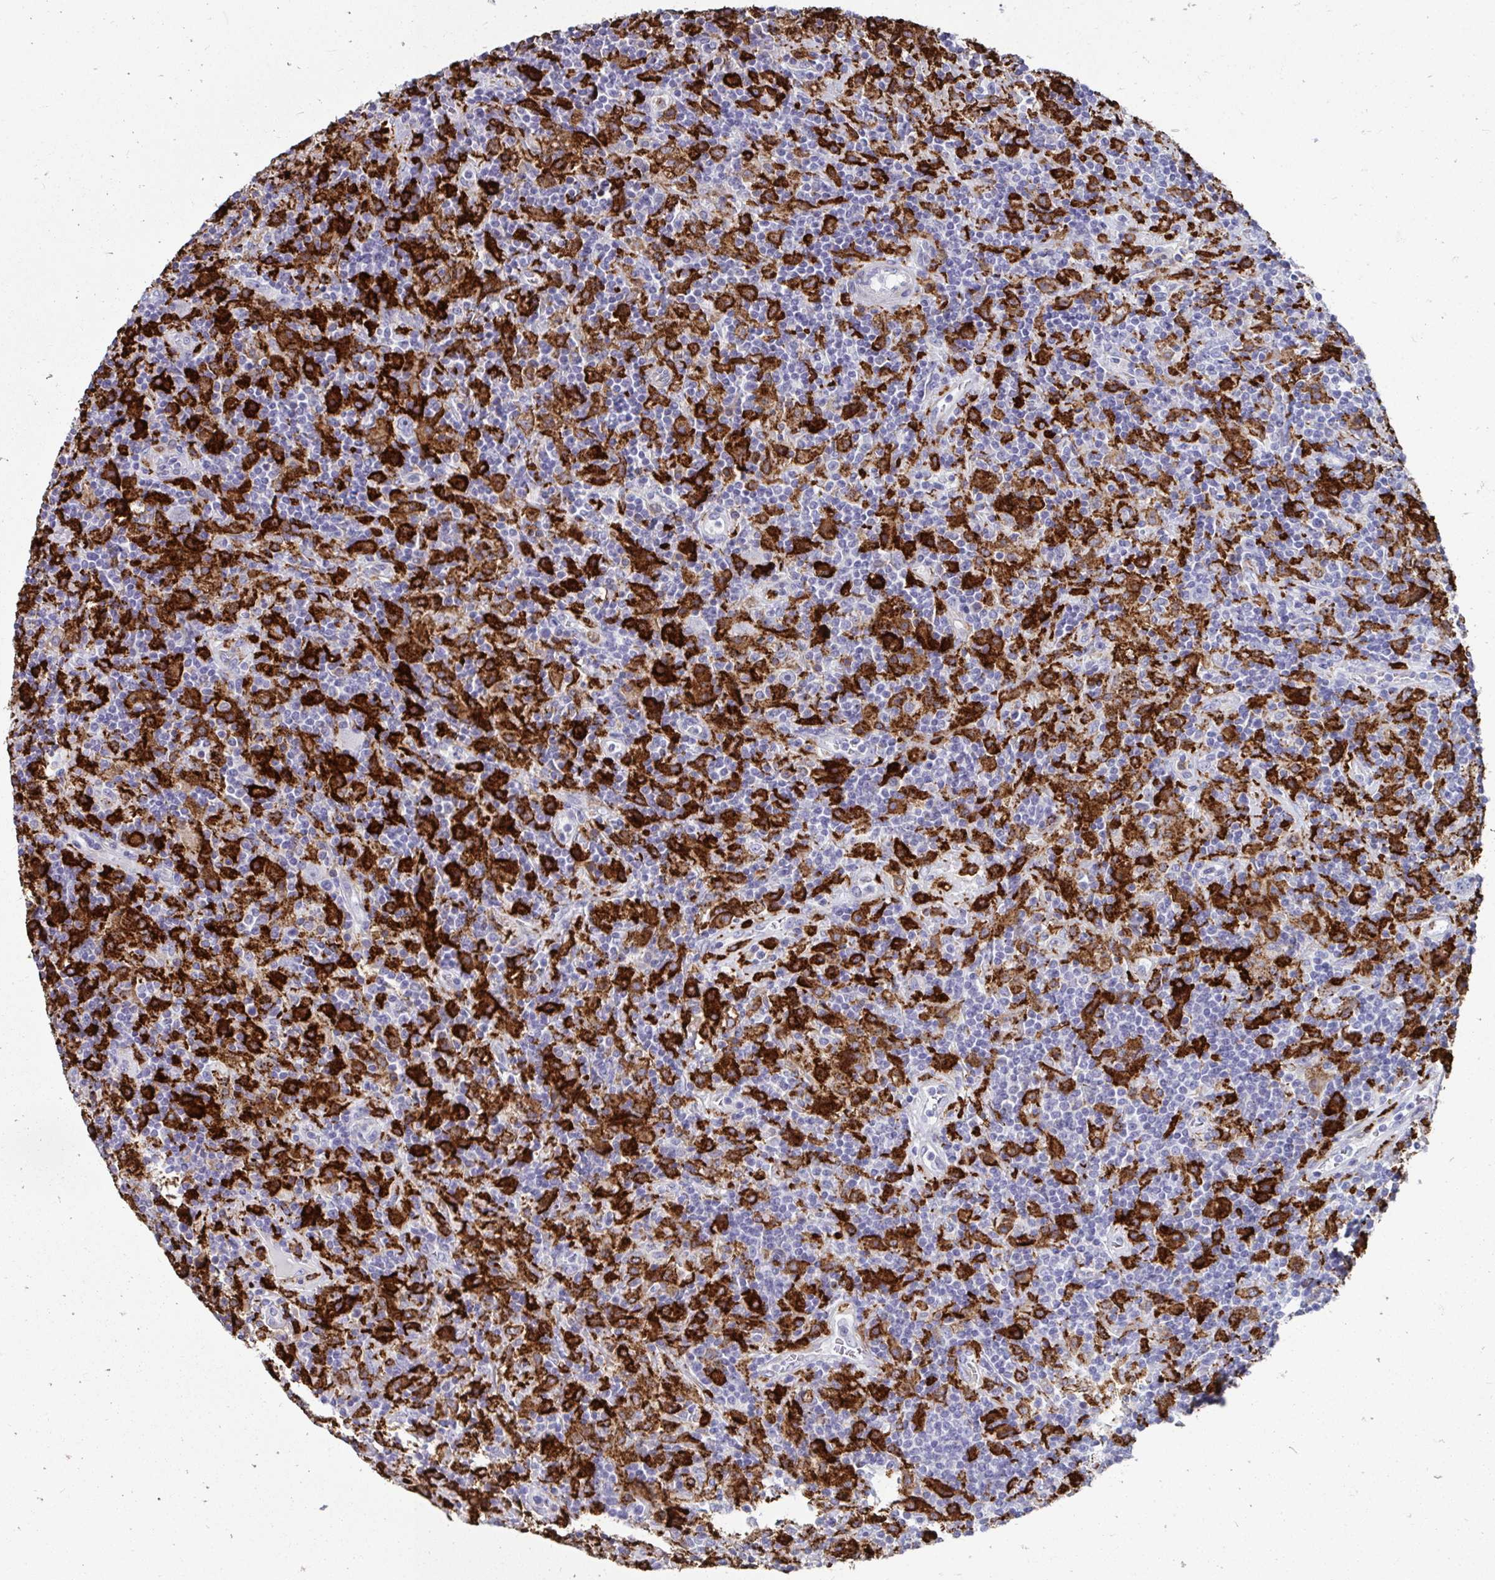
{"staining": {"intensity": "negative", "quantity": "none", "location": "none"}, "tissue": "lymphoma", "cell_type": "Tumor cells", "image_type": "cancer", "snomed": [{"axis": "morphology", "description": "Hodgkin's disease, NOS"}, {"axis": "topography", "description": "Lymph node"}], "caption": "Immunohistochemistry histopathology image of Hodgkin's disease stained for a protein (brown), which shows no positivity in tumor cells.", "gene": "CD163", "patient": {"sex": "male", "age": 70}}